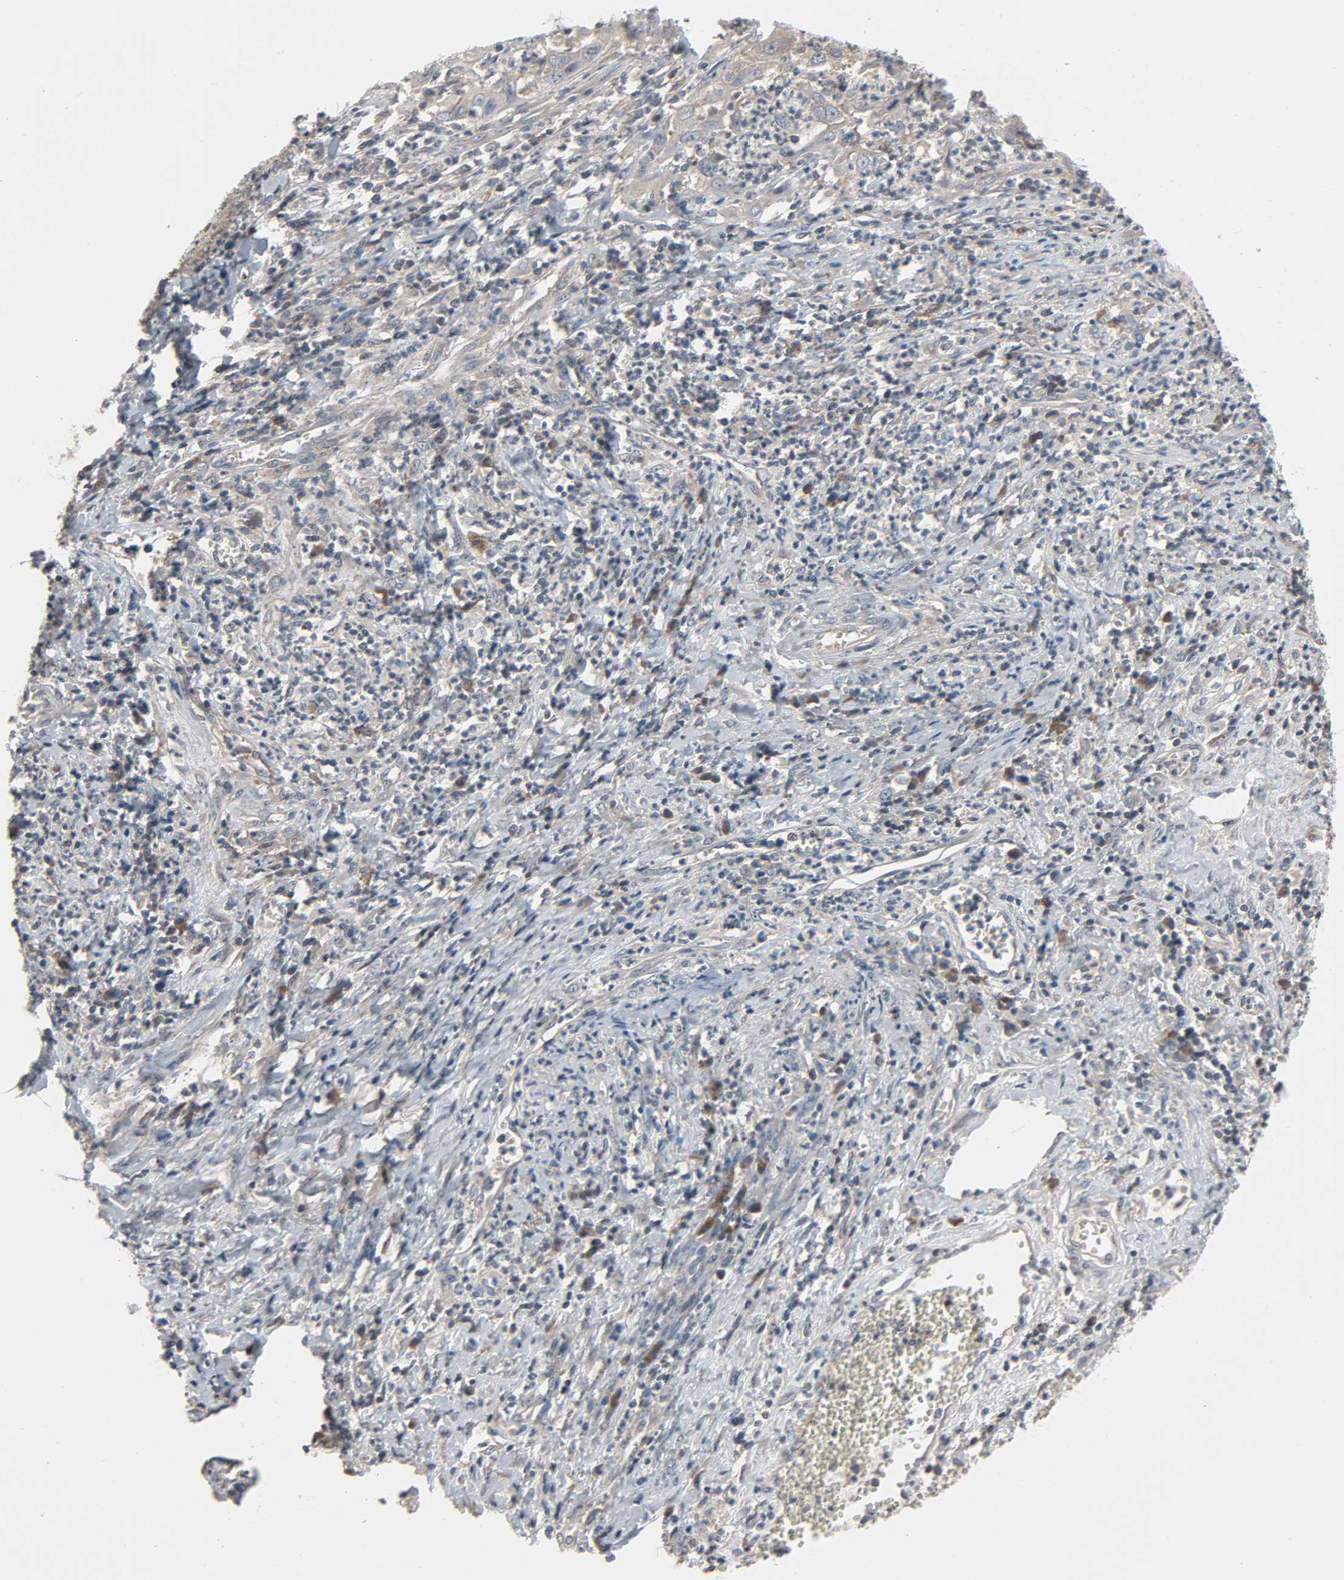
{"staining": {"intensity": "moderate", "quantity": ">75%", "location": "cytoplasmic/membranous"}, "tissue": "cervical cancer", "cell_type": "Tumor cells", "image_type": "cancer", "snomed": [{"axis": "morphology", "description": "Squamous cell carcinoma, NOS"}, {"axis": "topography", "description": "Cervix"}], "caption": "Cervical cancer (squamous cell carcinoma) stained with a brown dye displays moderate cytoplasmic/membranous positive positivity in about >75% of tumor cells.", "gene": "PLEKHA2", "patient": {"sex": "female", "age": 32}}